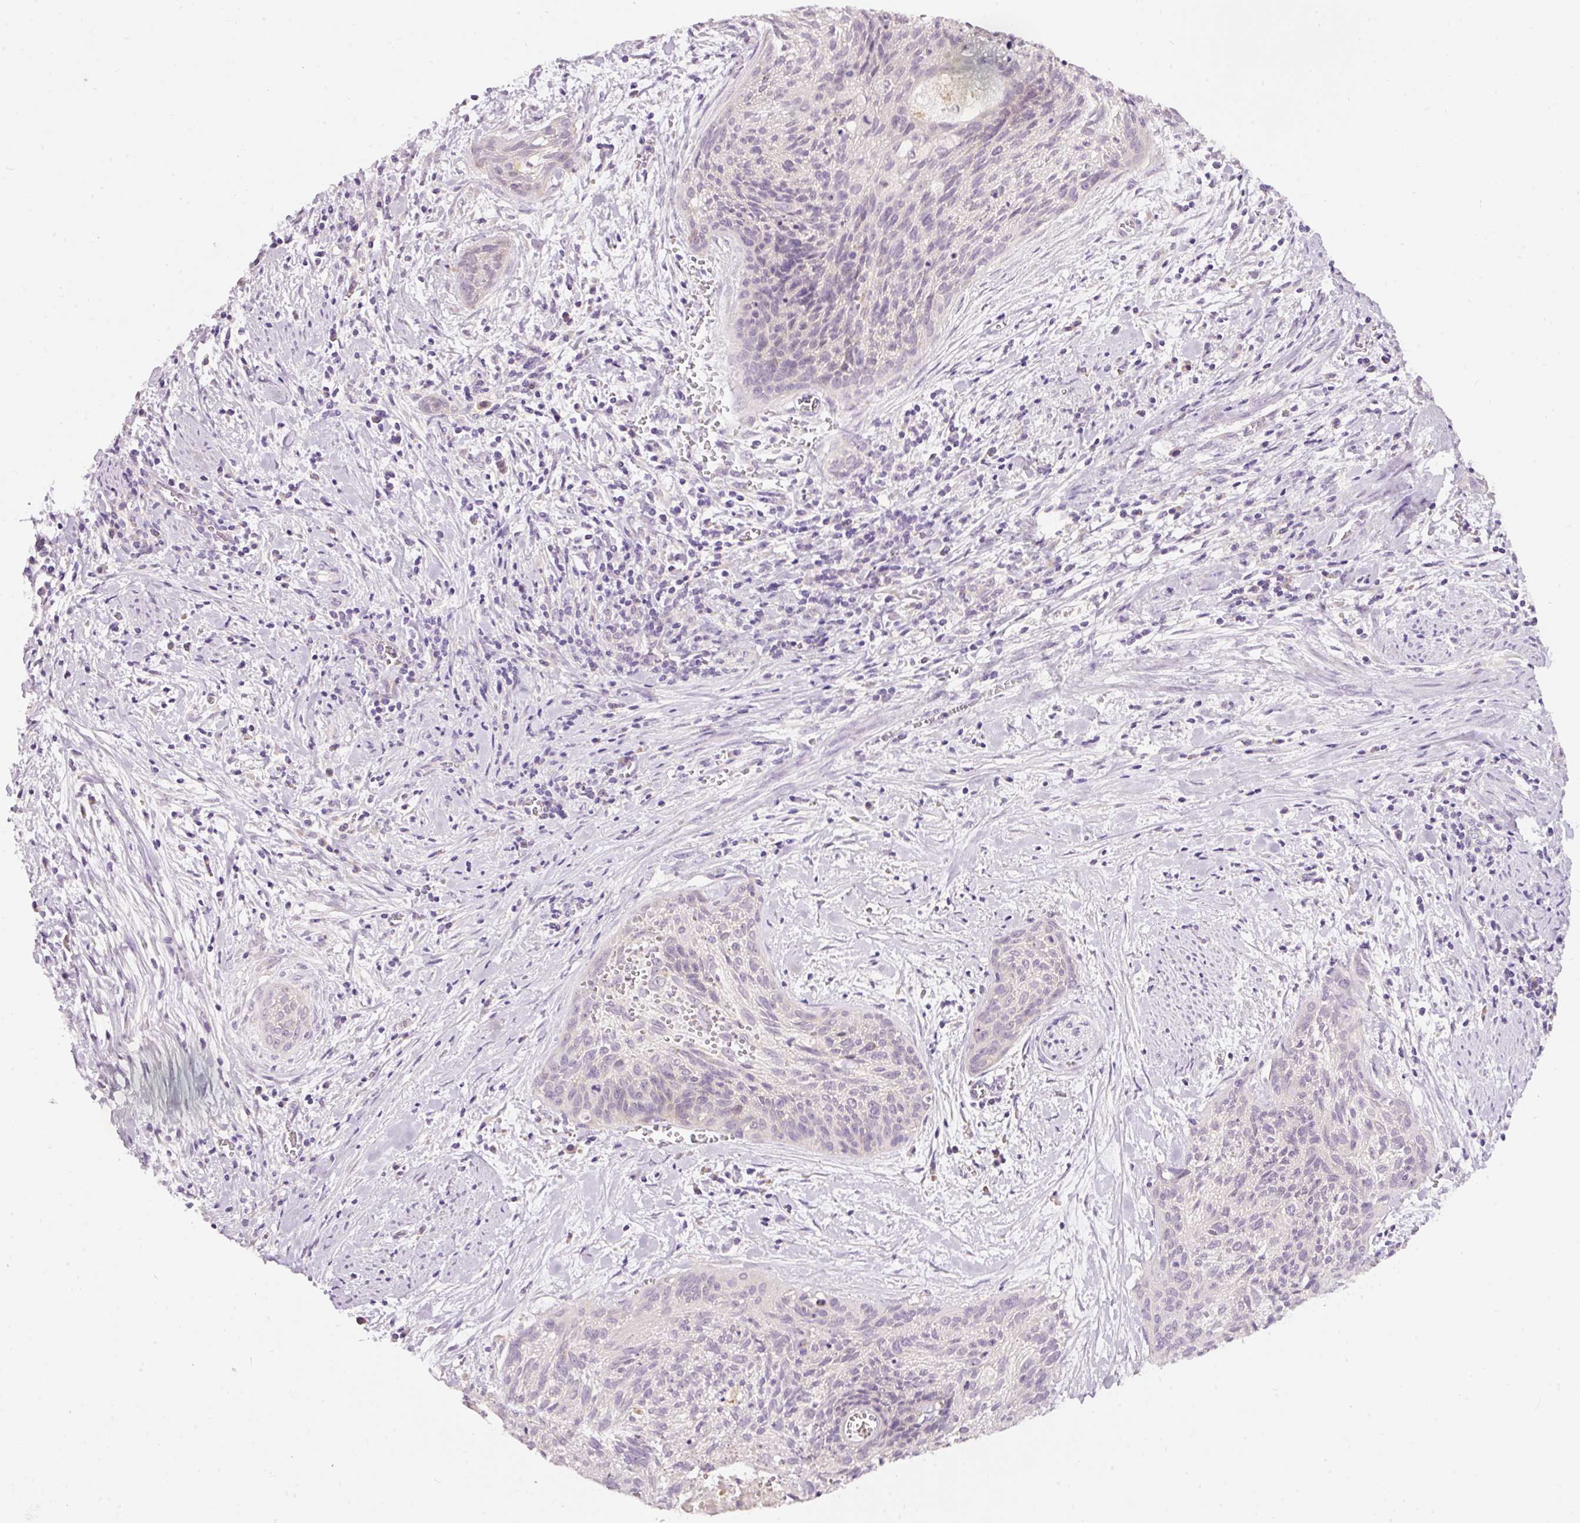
{"staining": {"intensity": "negative", "quantity": "none", "location": "none"}, "tissue": "cervical cancer", "cell_type": "Tumor cells", "image_type": "cancer", "snomed": [{"axis": "morphology", "description": "Squamous cell carcinoma, NOS"}, {"axis": "topography", "description": "Cervix"}], "caption": "Tumor cells show no significant protein expression in cervical squamous cell carcinoma. (DAB immunohistochemistry visualized using brightfield microscopy, high magnification).", "gene": "RSPO2", "patient": {"sex": "female", "age": 55}}